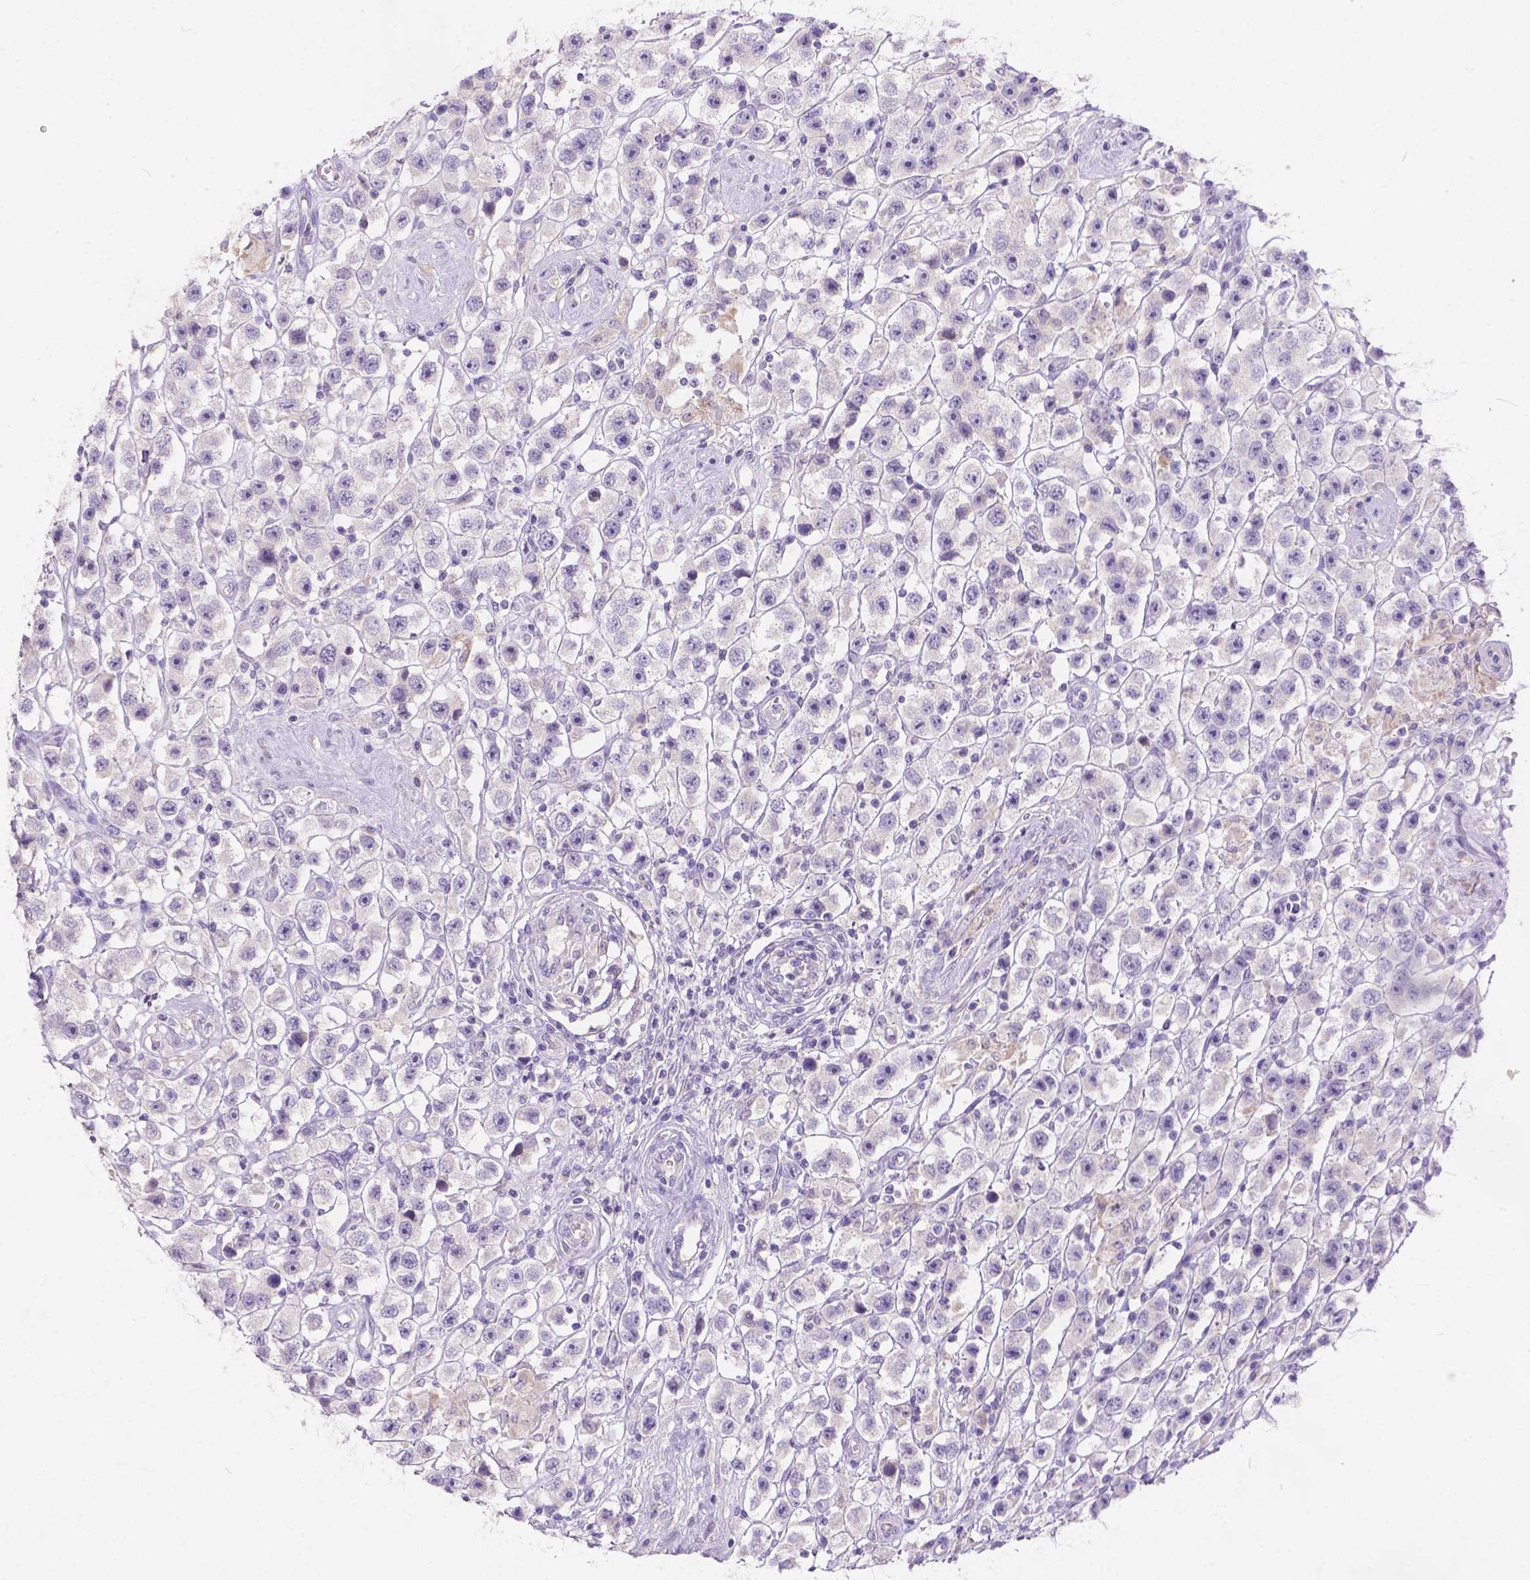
{"staining": {"intensity": "negative", "quantity": "none", "location": "none"}, "tissue": "testis cancer", "cell_type": "Tumor cells", "image_type": "cancer", "snomed": [{"axis": "morphology", "description": "Seminoma, NOS"}, {"axis": "topography", "description": "Testis"}], "caption": "IHC of human seminoma (testis) reveals no staining in tumor cells.", "gene": "PEX11G", "patient": {"sex": "male", "age": 45}}